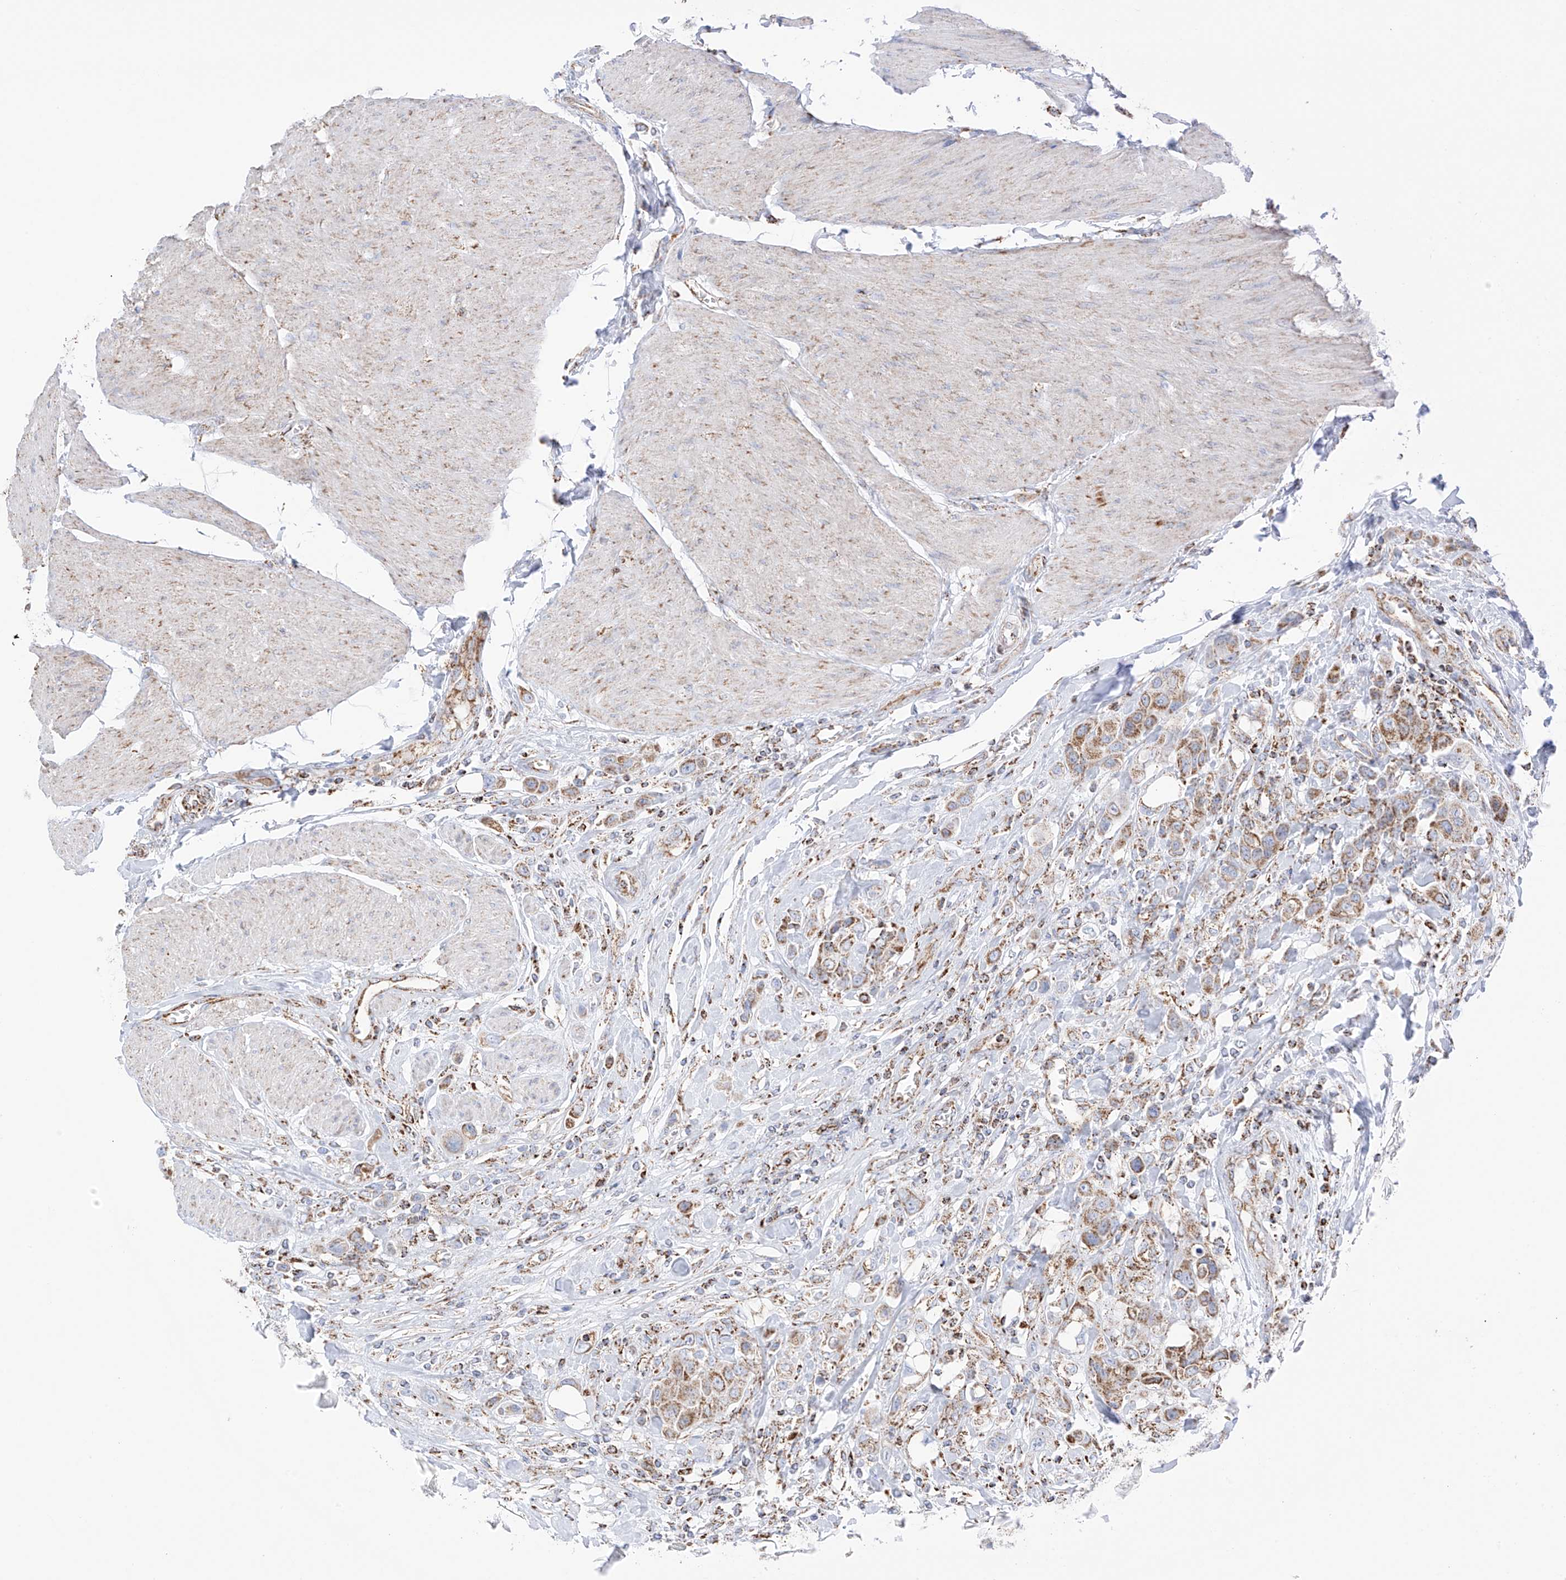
{"staining": {"intensity": "moderate", "quantity": ">75%", "location": "cytoplasmic/membranous"}, "tissue": "urothelial cancer", "cell_type": "Tumor cells", "image_type": "cancer", "snomed": [{"axis": "morphology", "description": "Urothelial carcinoma, High grade"}, {"axis": "topography", "description": "Urinary bladder"}], "caption": "A photomicrograph of urothelial cancer stained for a protein reveals moderate cytoplasmic/membranous brown staining in tumor cells.", "gene": "XKR3", "patient": {"sex": "male", "age": 50}}